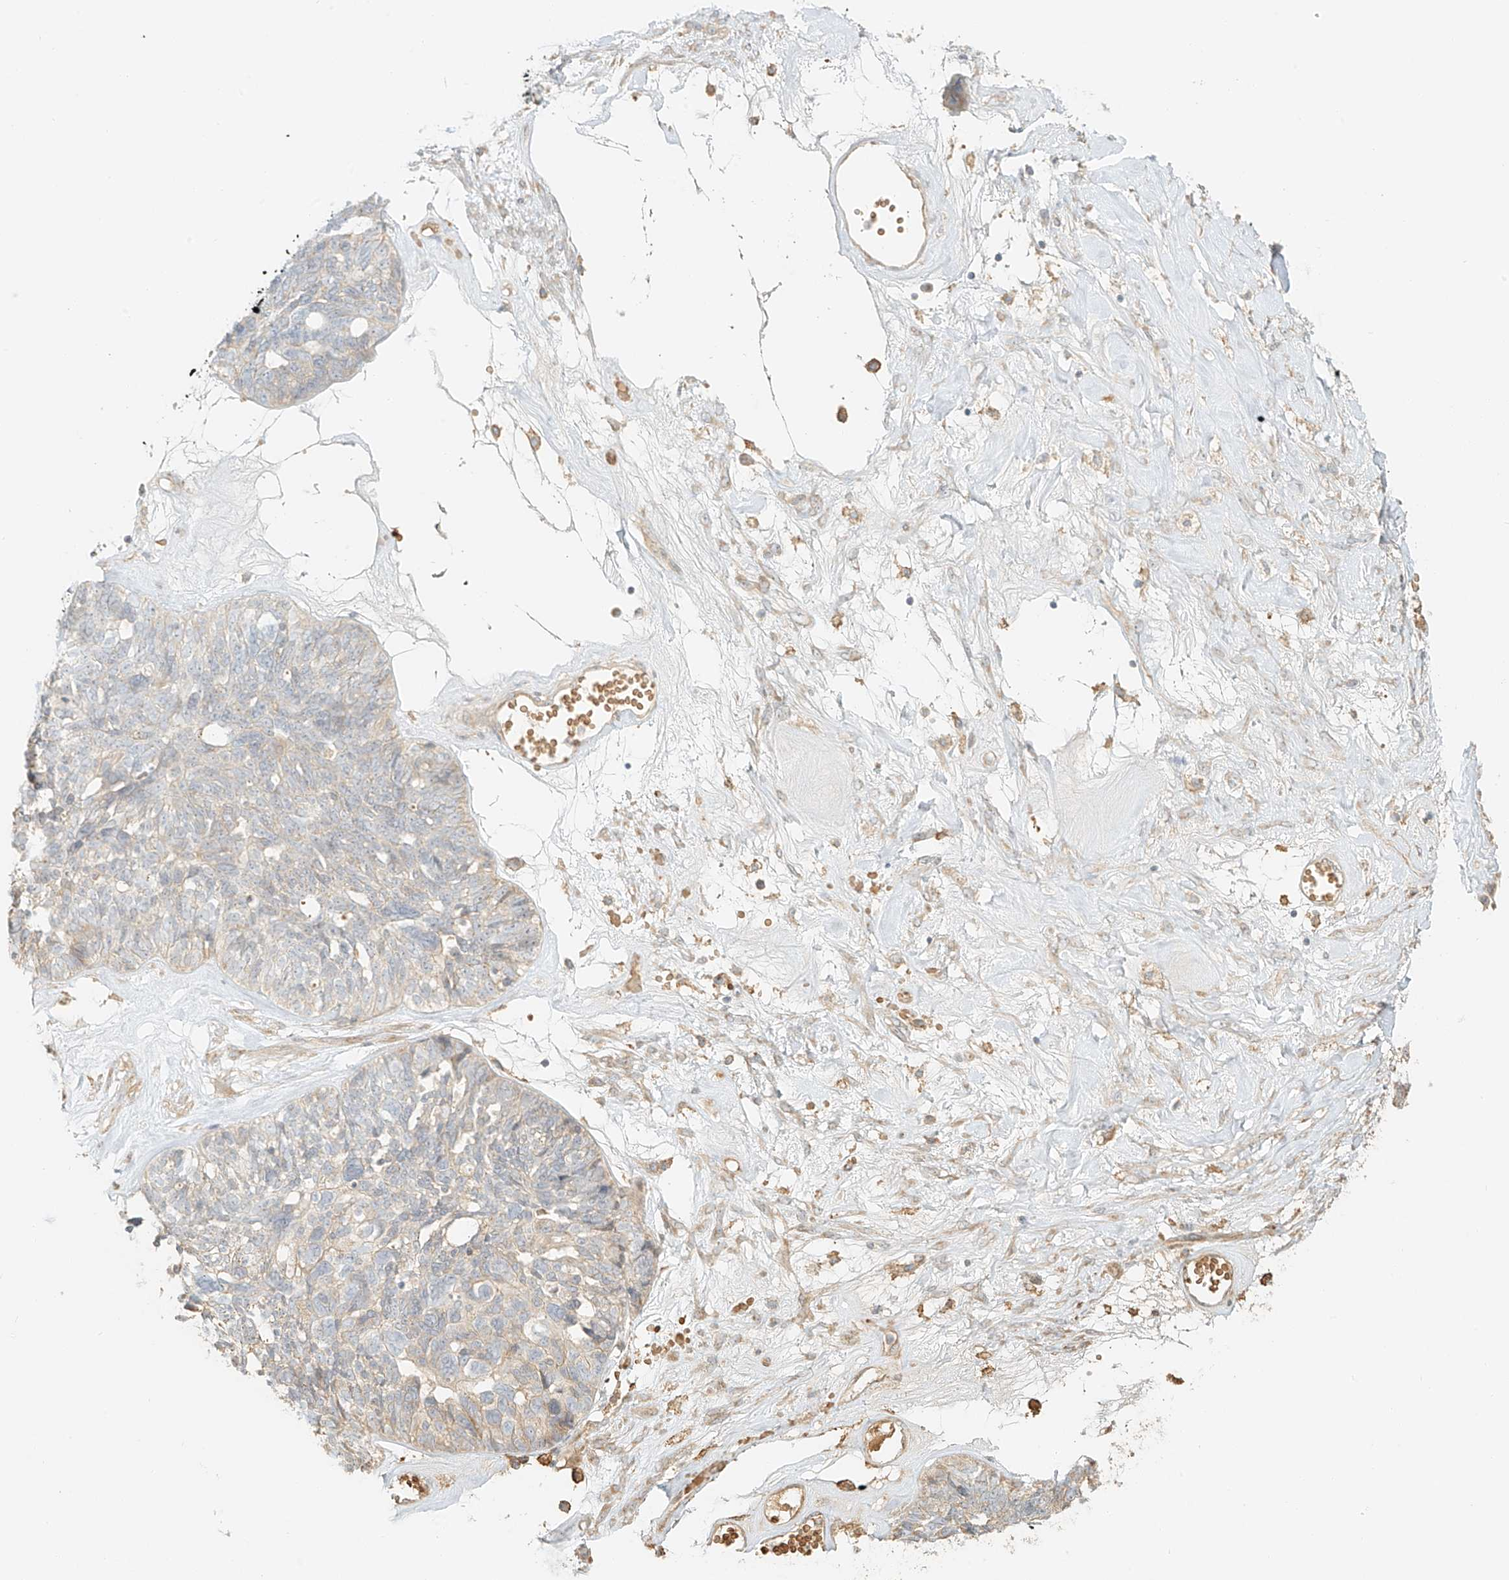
{"staining": {"intensity": "weak", "quantity": "<25%", "location": "cytoplasmic/membranous"}, "tissue": "ovarian cancer", "cell_type": "Tumor cells", "image_type": "cancer", "snomed": [{"axis": "morphology", "description": "Cystadenocarcinoma, serous, NOS"}, {"axis": "topography", "description": "Ovary"}], "caption": "Ovarian cancer was stained to show a protein in brown. There is no significant positivity in tumor cells.", "gene": "UPK1B", "patient": {"sex": "female", "age": 79}}